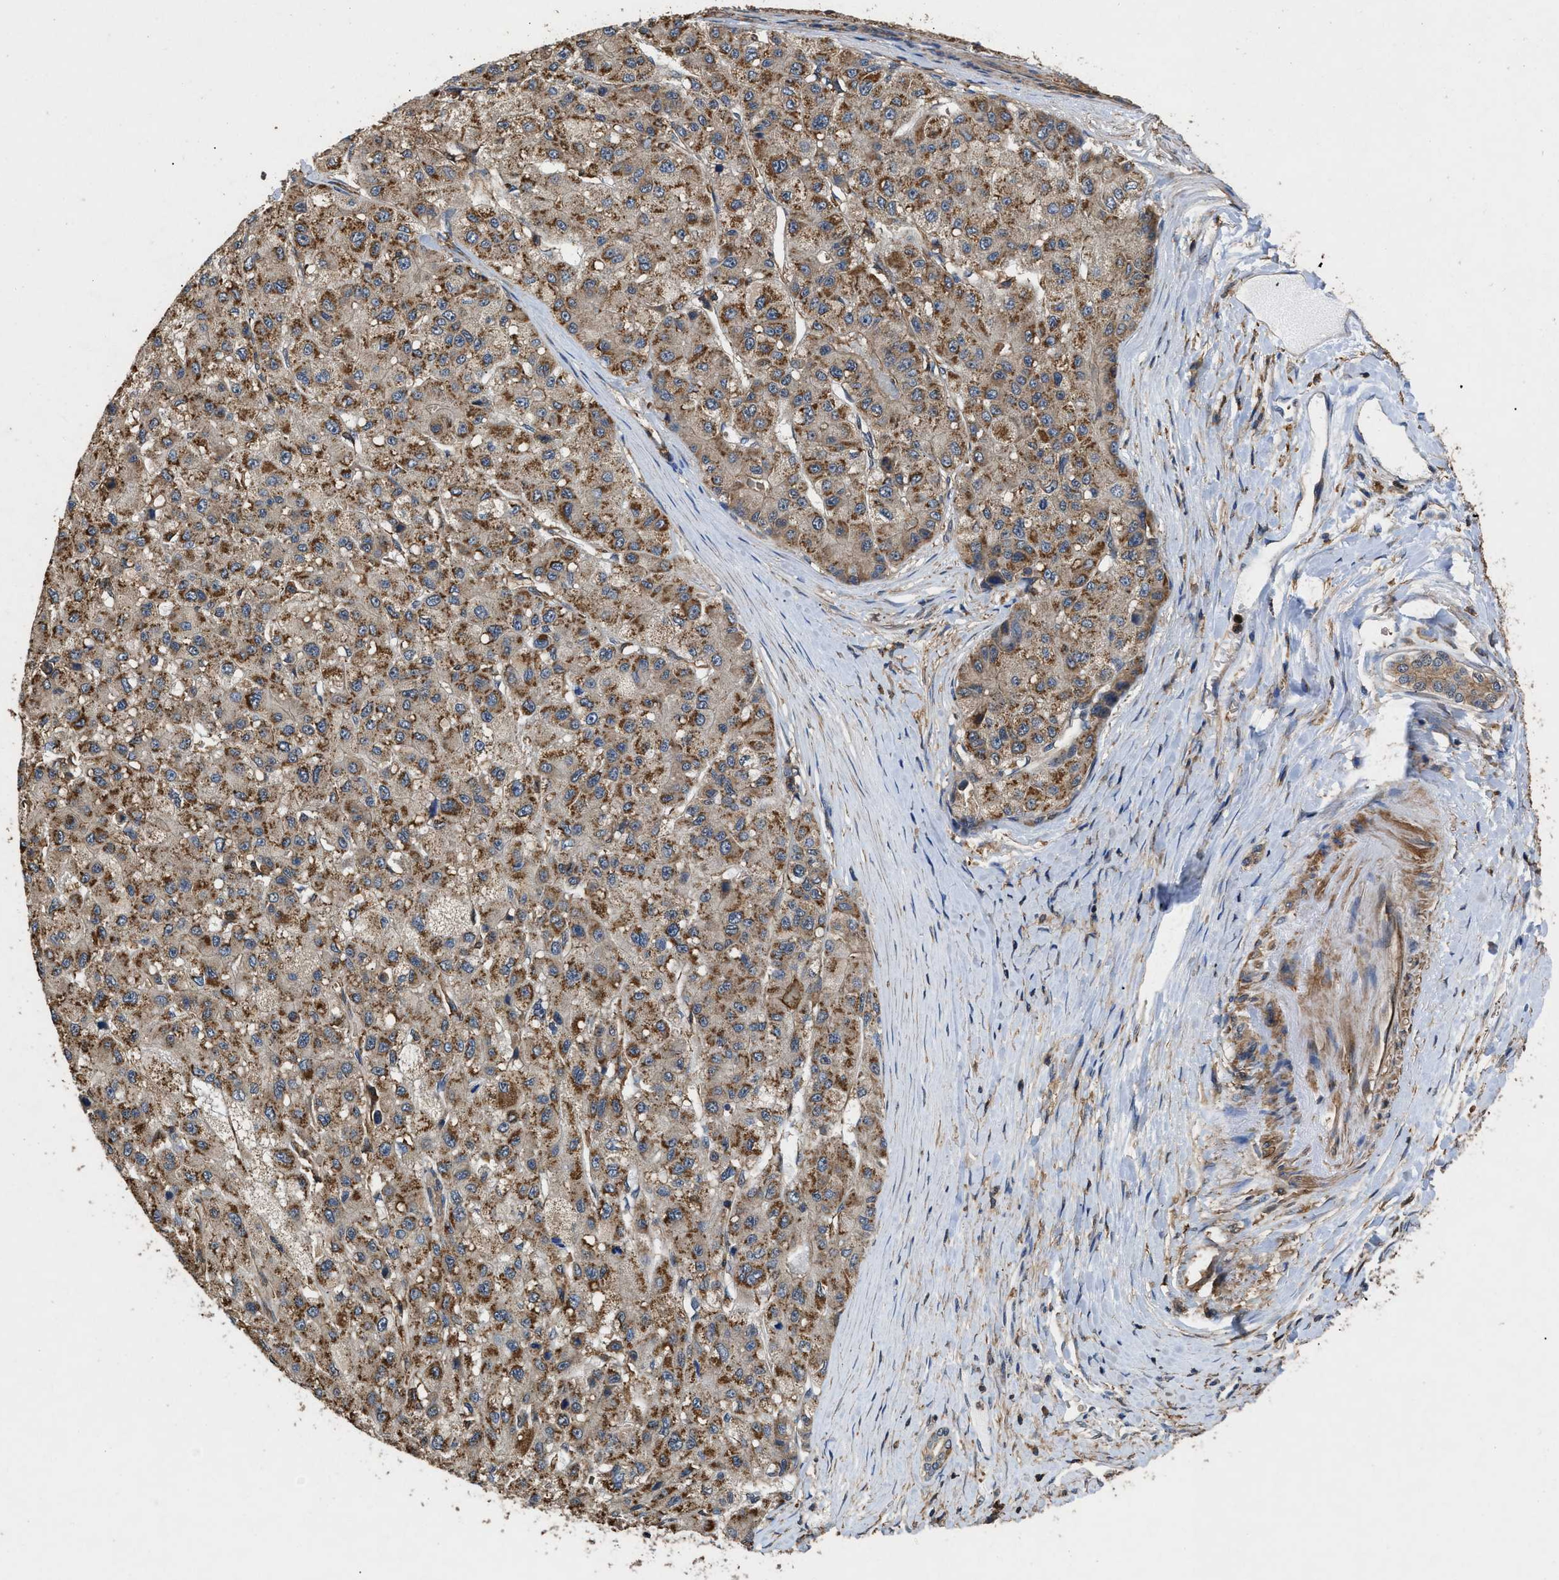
{"staining": {"intensity": "moderate", "quantity": ">75%", "location": "cytoplasmic/membranous"}, "tissue": "liver cancer", "cell_type": "Tumor cells", "image_type": "cancer", "snomed": [{"axis": "morphology", "description": "Carcinoma, Hepatocellular, NOS"}, {"axis": "topography", "description": "Liver"}], "caption": "The image demonstrates immunohistochemical staining of liver cancer. There is moderate cytoplasmic/membranous staining is seen in about >75% of tumor cells. (IHC, brightfield microscopy, high magnification).", "gene": "LINGO2", "patient": {"sex": "male", "age": 80}}